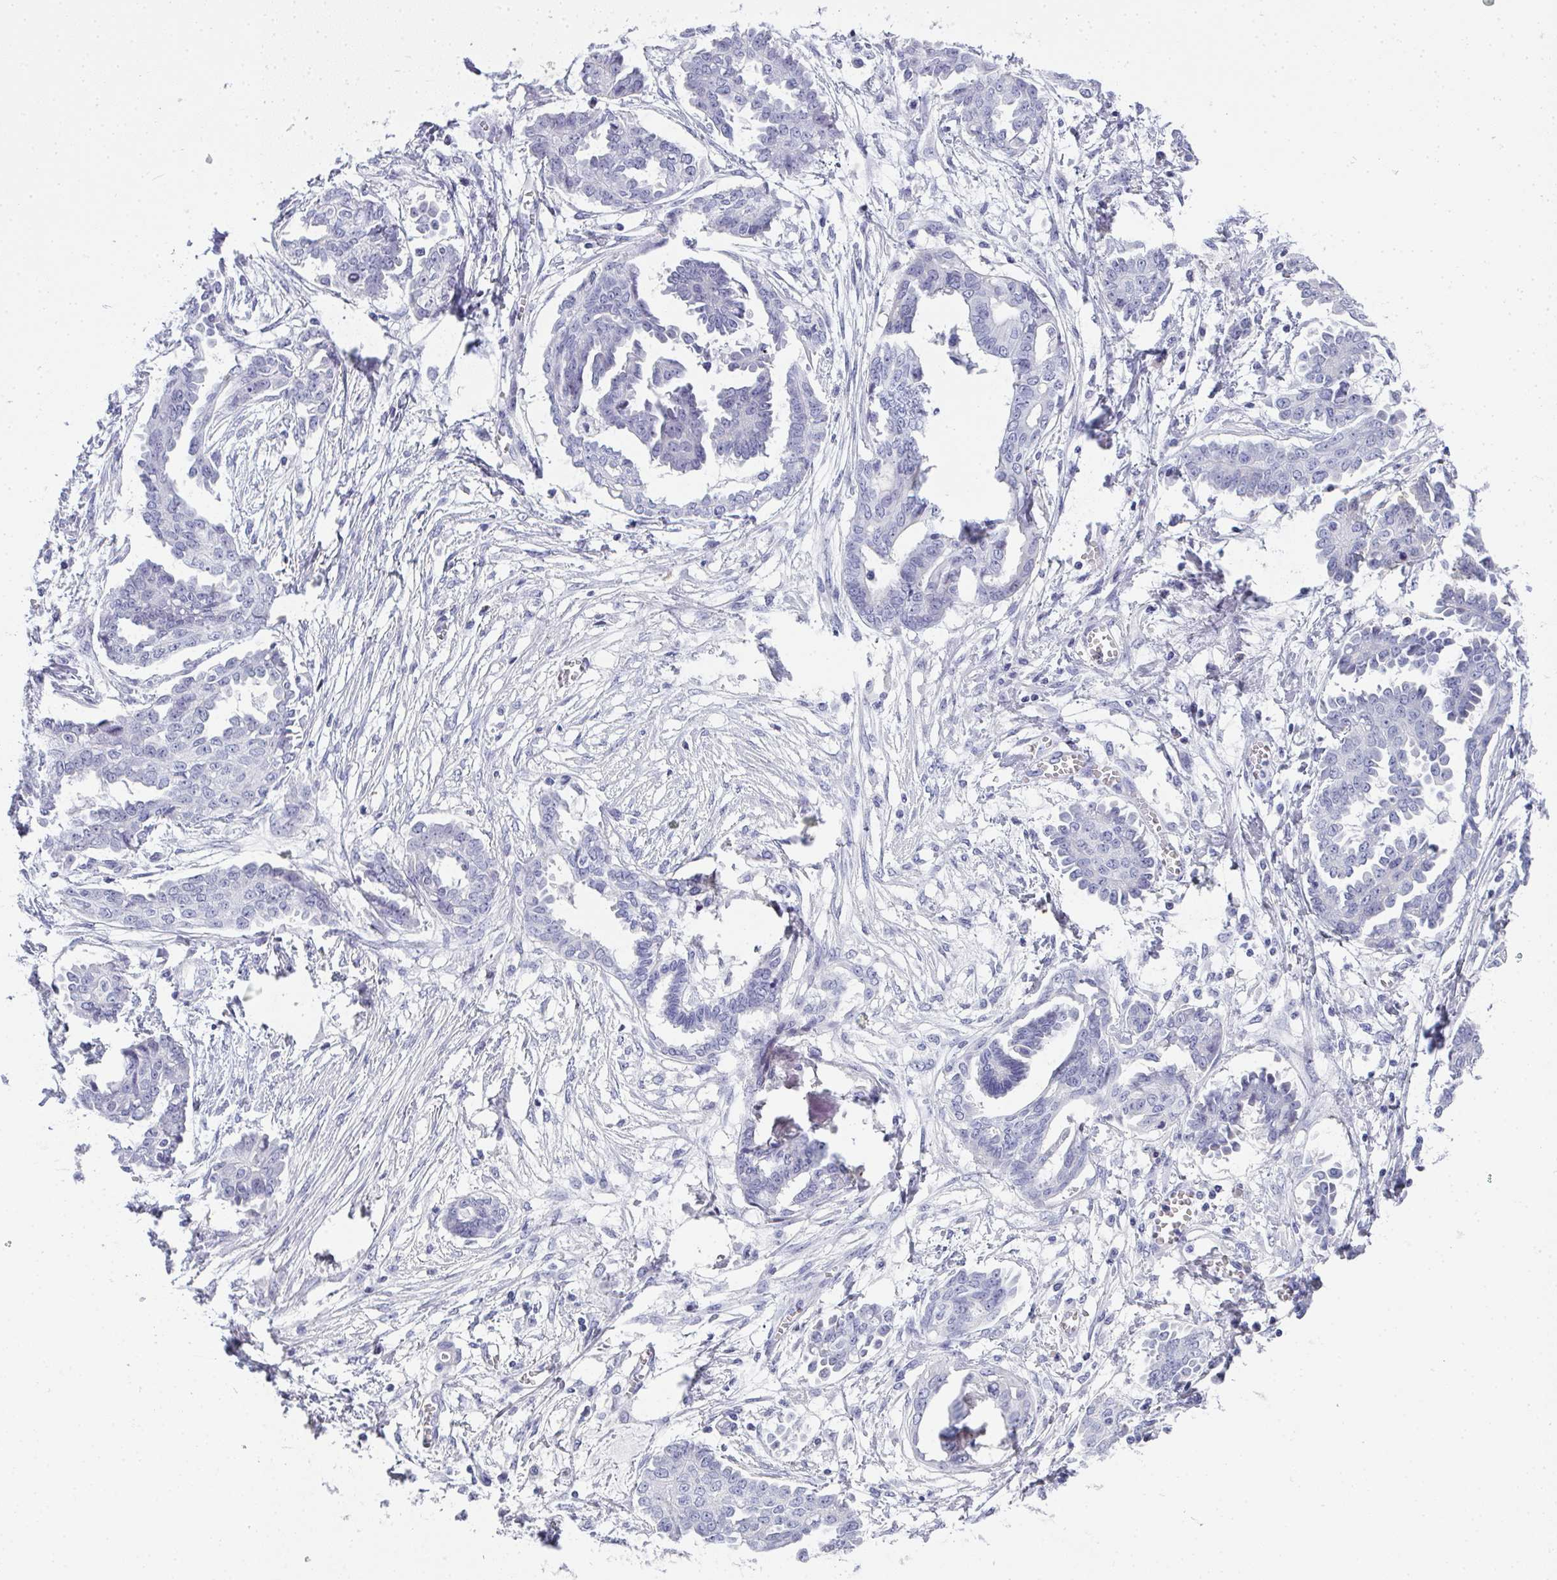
{"staining": {"intensity": "negative", "quantity": "none", "location": "none"}, "tissue": "ovarian cancer", "cell_type": "Tumor cells", "image_type": "cancer", "snomed": [{"axis": "morphology", "description": "Cystadenocarcinoma, serous, NOS"}, {"axis": "topography", "description": "Ovary"}], "caption": "IHC micrograph of human ovarian cancer (serous cystadenocarcinoma) stained for a protein (brown), which exhibits no expression in tumor cells.", "gene": "SLC36A2", "patient": {"sex": "female", "age": 71}}